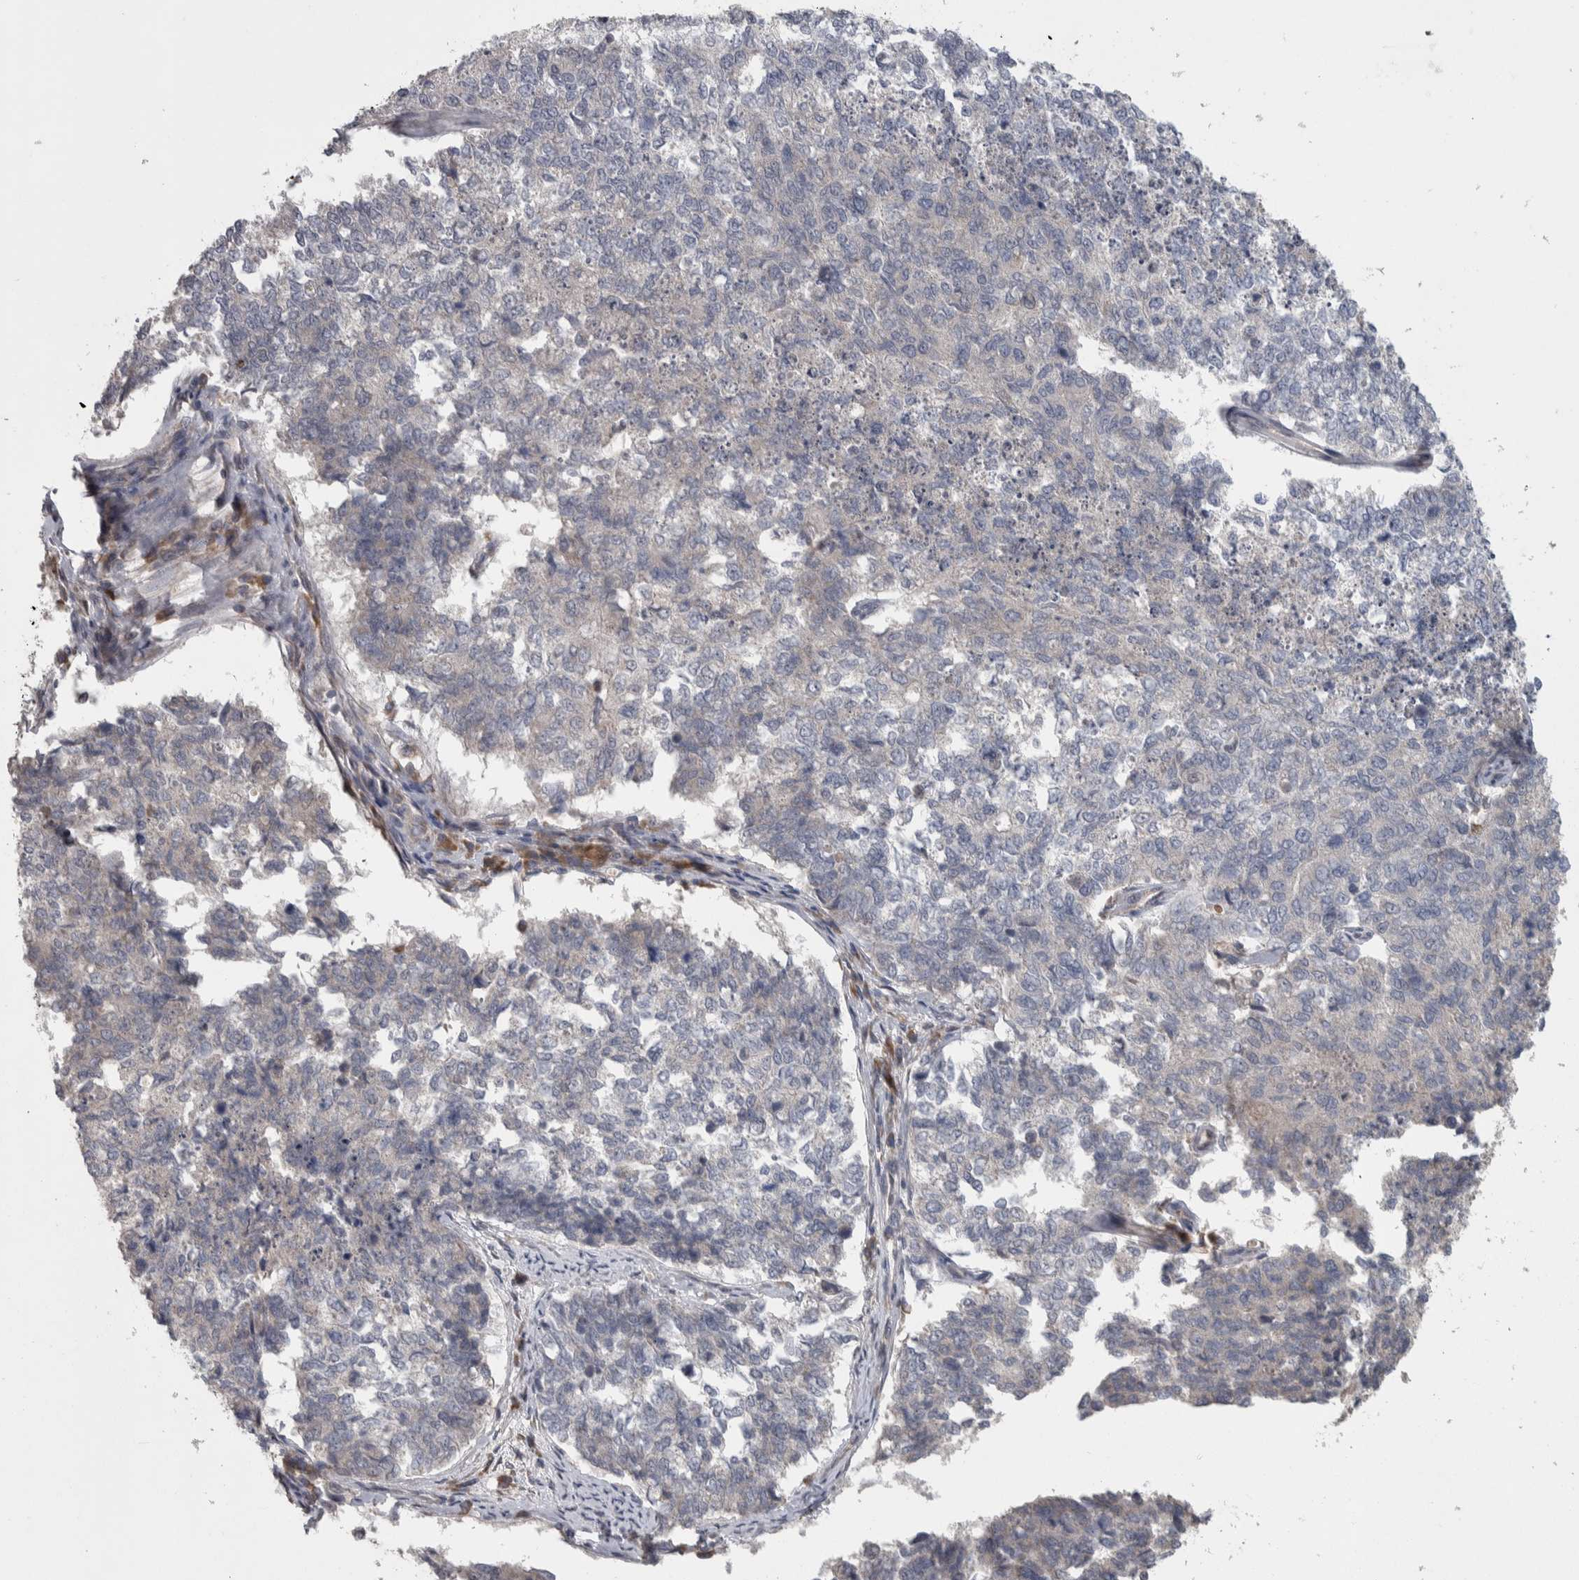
{"staining": {"intensity": "negative", "quantity": "none", "location": "none"}, "tissue": "cervical cancer", "cell_type": "Tumor cells", "image_type": "cancer", "snomed": [{"axis": "morphology", "description": "Squamous cell carcinoma, NOS"}, {"axis": "topography", "description": "Cervix"}], "caption": "Tumor cells are negative for protein expression in human squamous cell carcinoma (cervical).", "gene": "SRP68", "patient": {"sex": "female", "age": 63}}